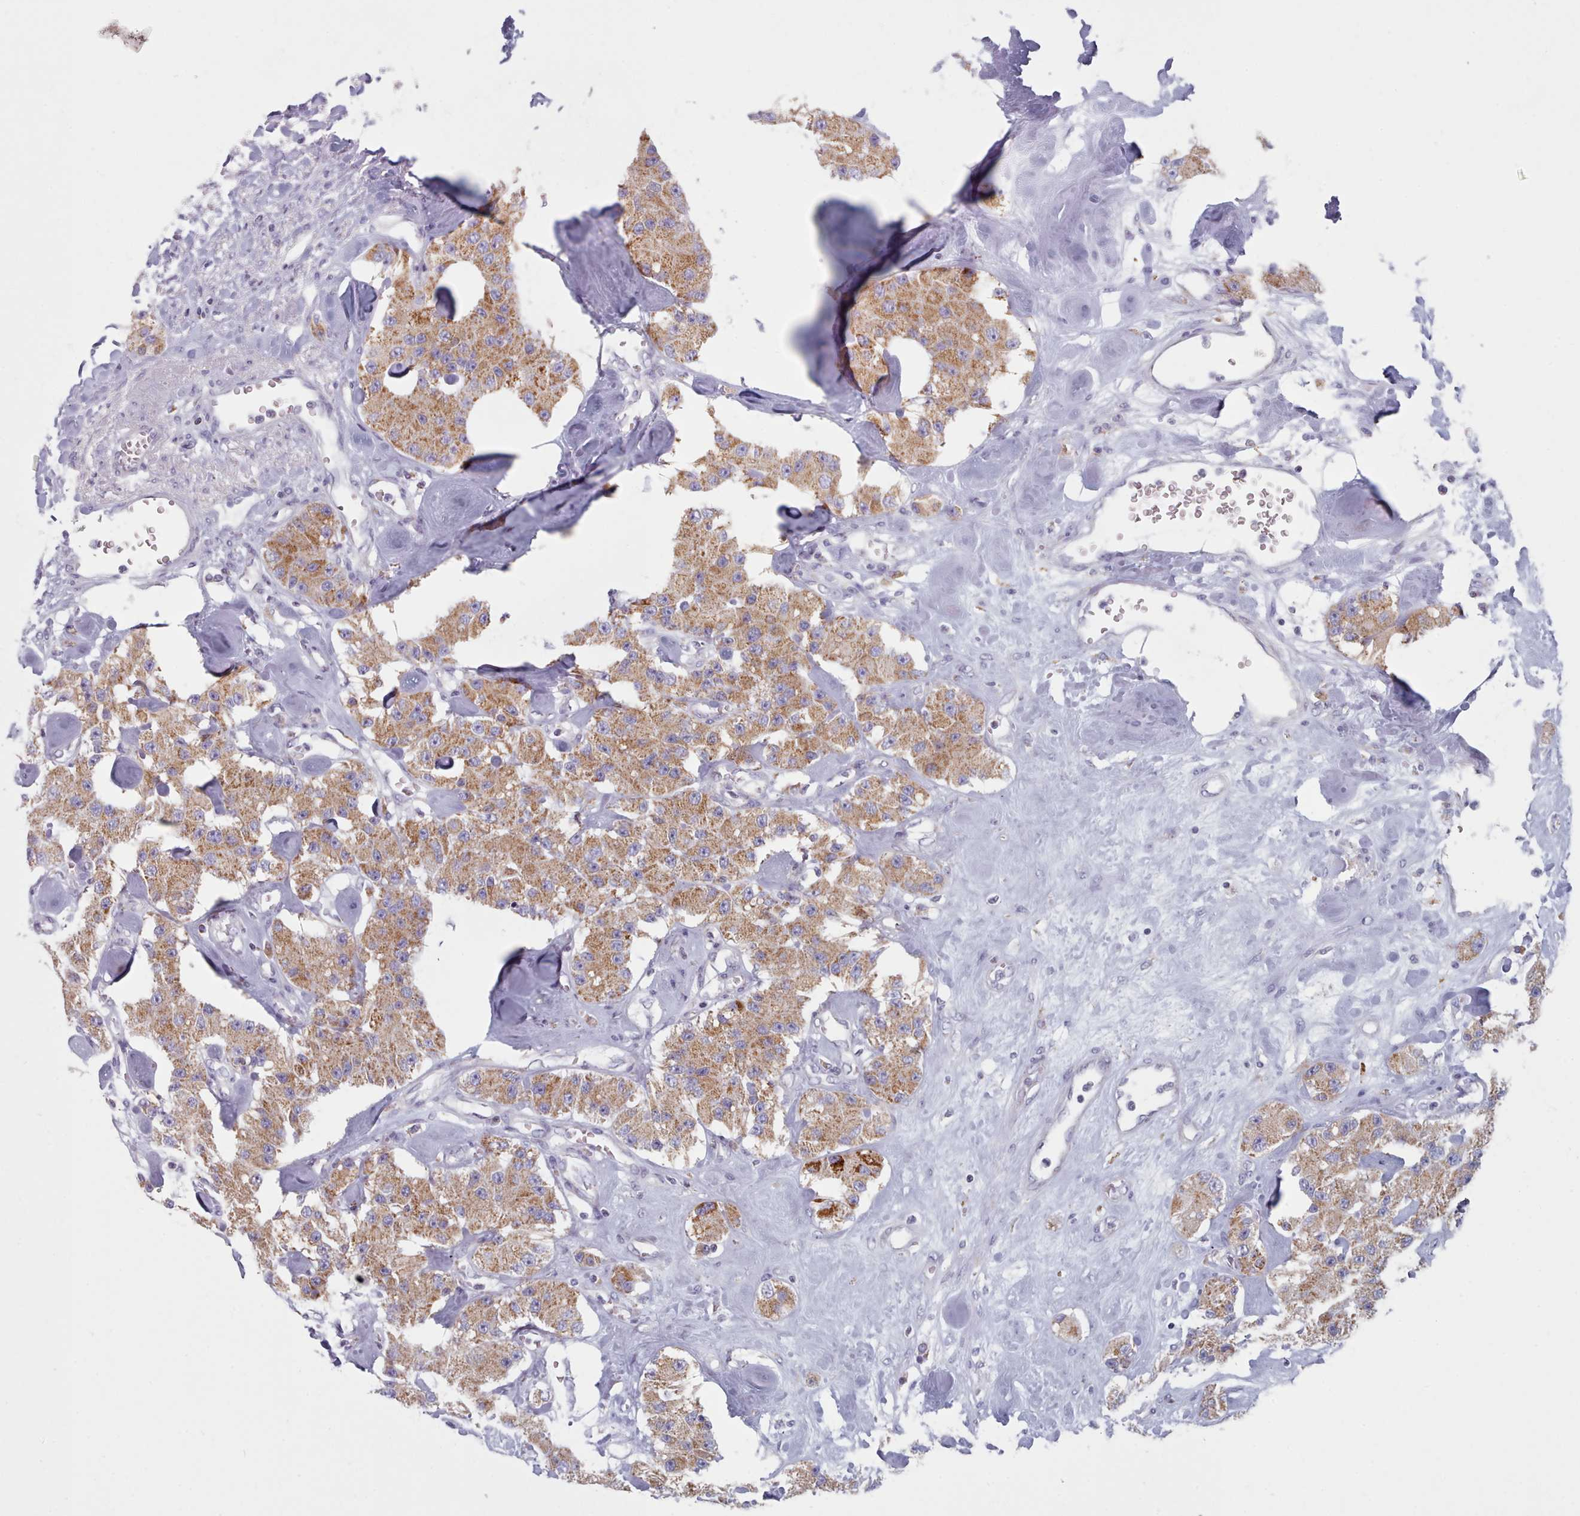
{"staining": {"intensity": "moderate", "quantity": ">75%", "location": "cytoplasmic/membranous"}, "tissue": "carcinoid", "cell_type": "Tumor cells", "image_type": "cancer", "snomed": [{"axis": "morphology", "description": "Carcinoid, malignant, NOS"}, {"axis": "topography", "description": "Pancreas"}], "caption": "Immunohistochemistry of carcinoid exhibits medium levels of moderate cytoplasmic/membranous positivity in approximately >75% of tumor cells.", "gene": "FAM170B", "patient": {"sex": "male", "age": 41}}